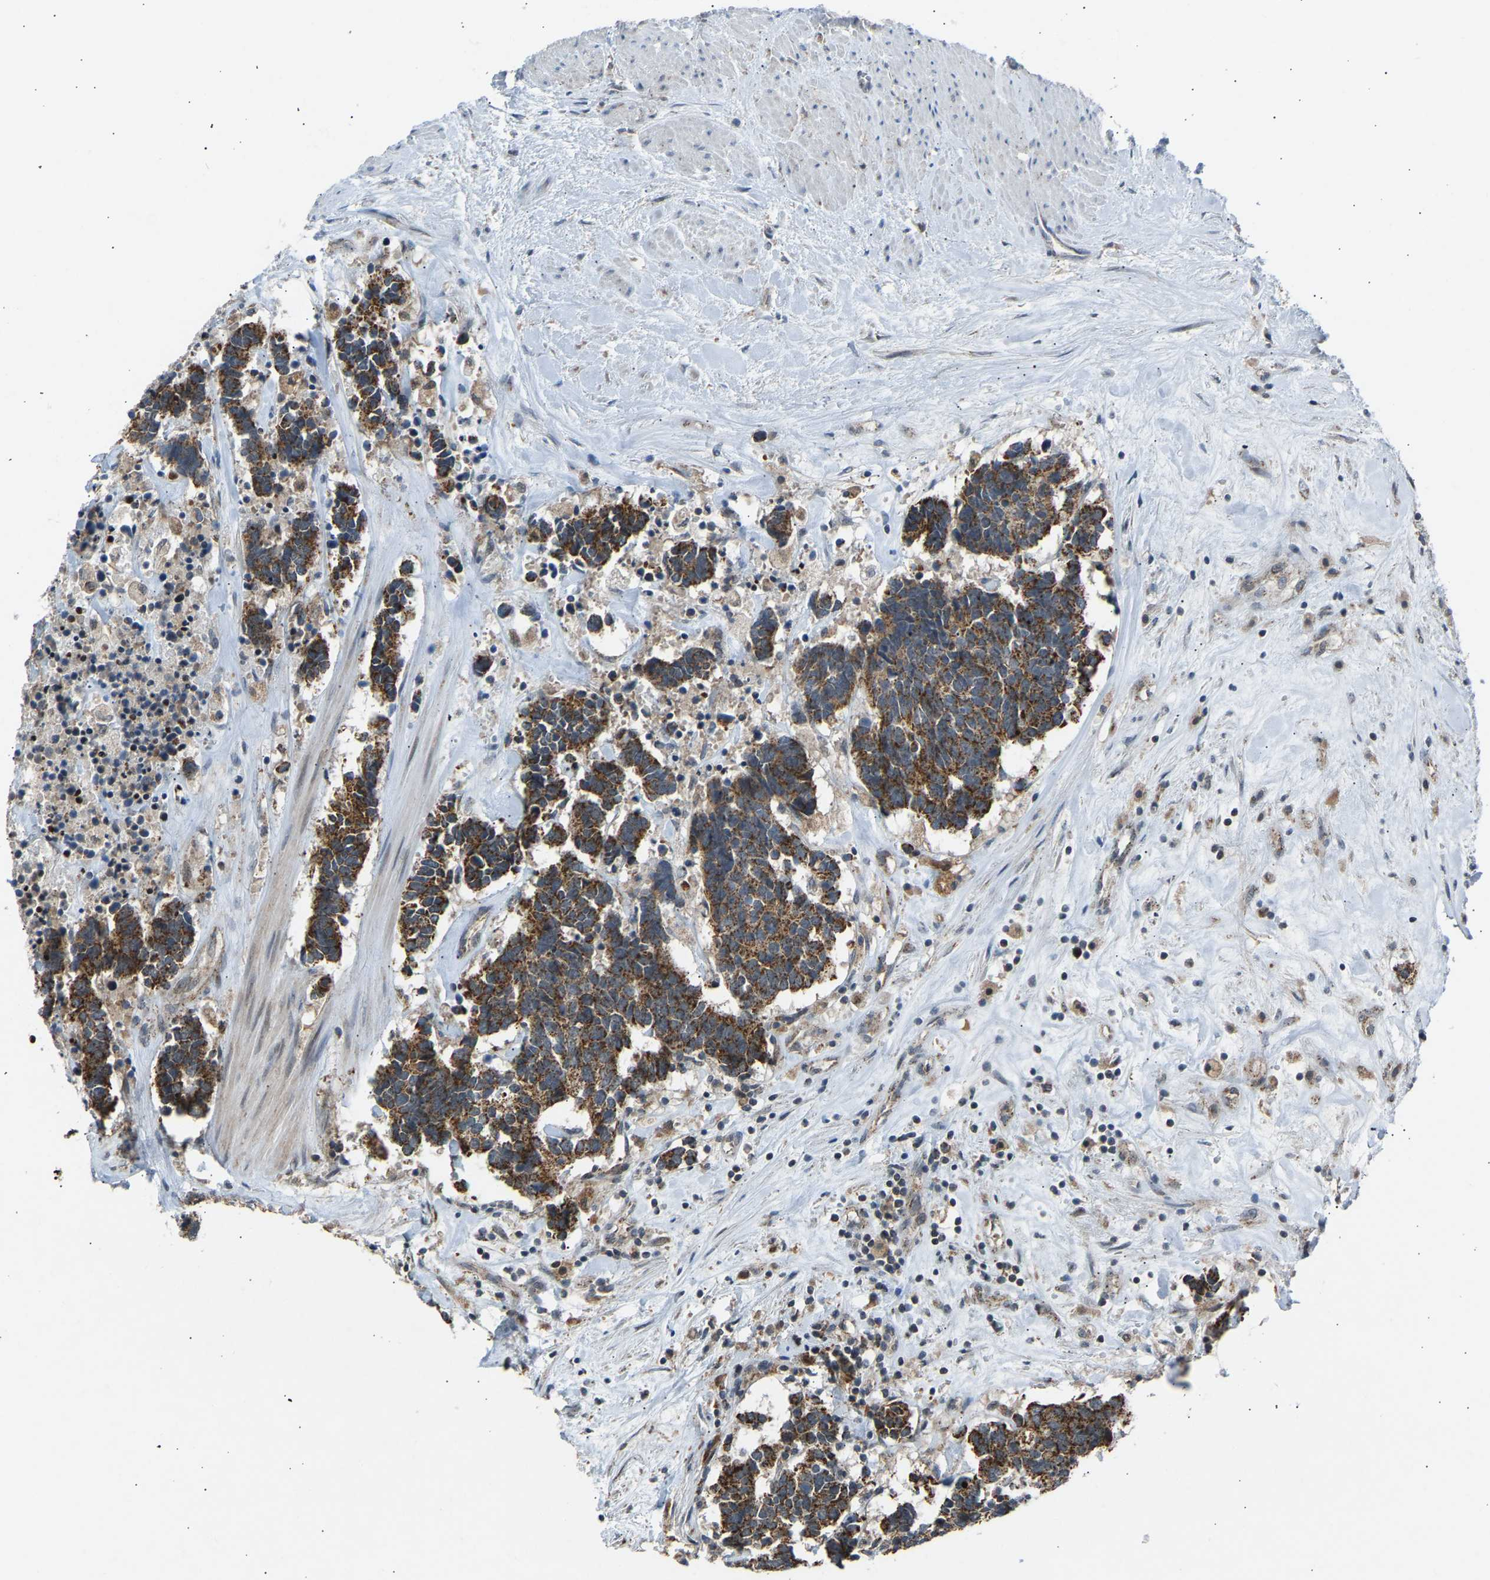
{"staining": {"intensity": "strong", "quantity": ">75%", "location": "cytoplasmic/membranous"}, "tissue": "carcinoid", "cell_type": "Tumor cells", "image_type": "cancer", "snomed": [{"axis": "morphology", "description": "Carcinoma, NOS"}, {"axis": "morphology", "description": "Carcinoid, malignant, NOS"}, {"axis": "topography", "description": "Urinary bladder"}], "caption": "Immunohistochemical staining of carcinoid exhibits high levels of strong cytoplasmic/membranous positivity in about >75% of tumor cells.", "gene": "SLIRP", "patient": {"sex": "male", "age": 57}}